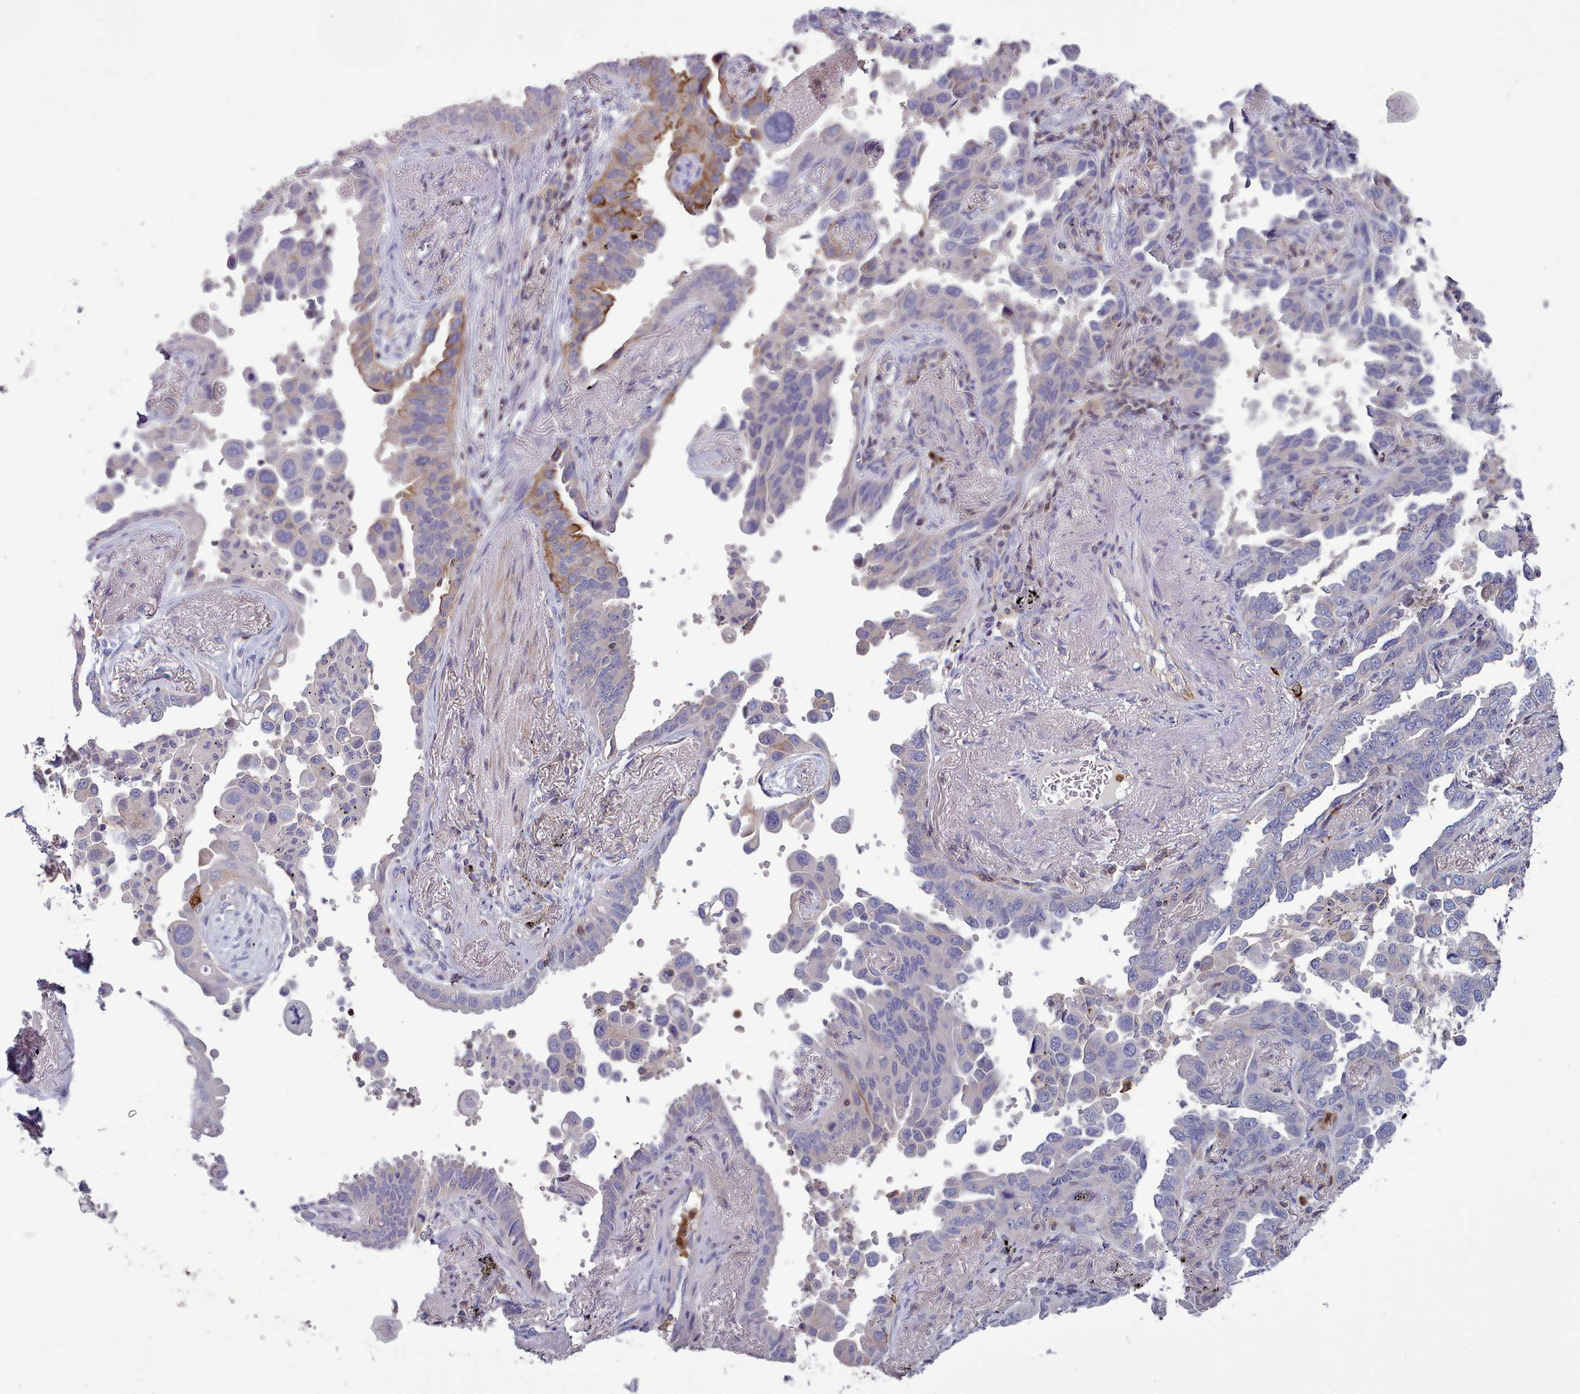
{"staining": {"intensity": "moderate", "quantity": "<25%", "location": "cytoplasmic/membranous"}, "tissue": "lung cancer", "cell_type": "Tumor cells", "image_type": "cancer", "snomed": [{"axis": "morphology", "description": "Adenocarcinoma, NOS"}, {"axis": "topography", "description": "Lung"}], "caption": "DAB immunohistochemical staining of human lung adenocarcinoma exhibits moderate cytoplasmic/membranous protein positivity in about <25% of tumor cells.", "gene": "RAC2", "patient": {"sex": "male", "age": 67}}